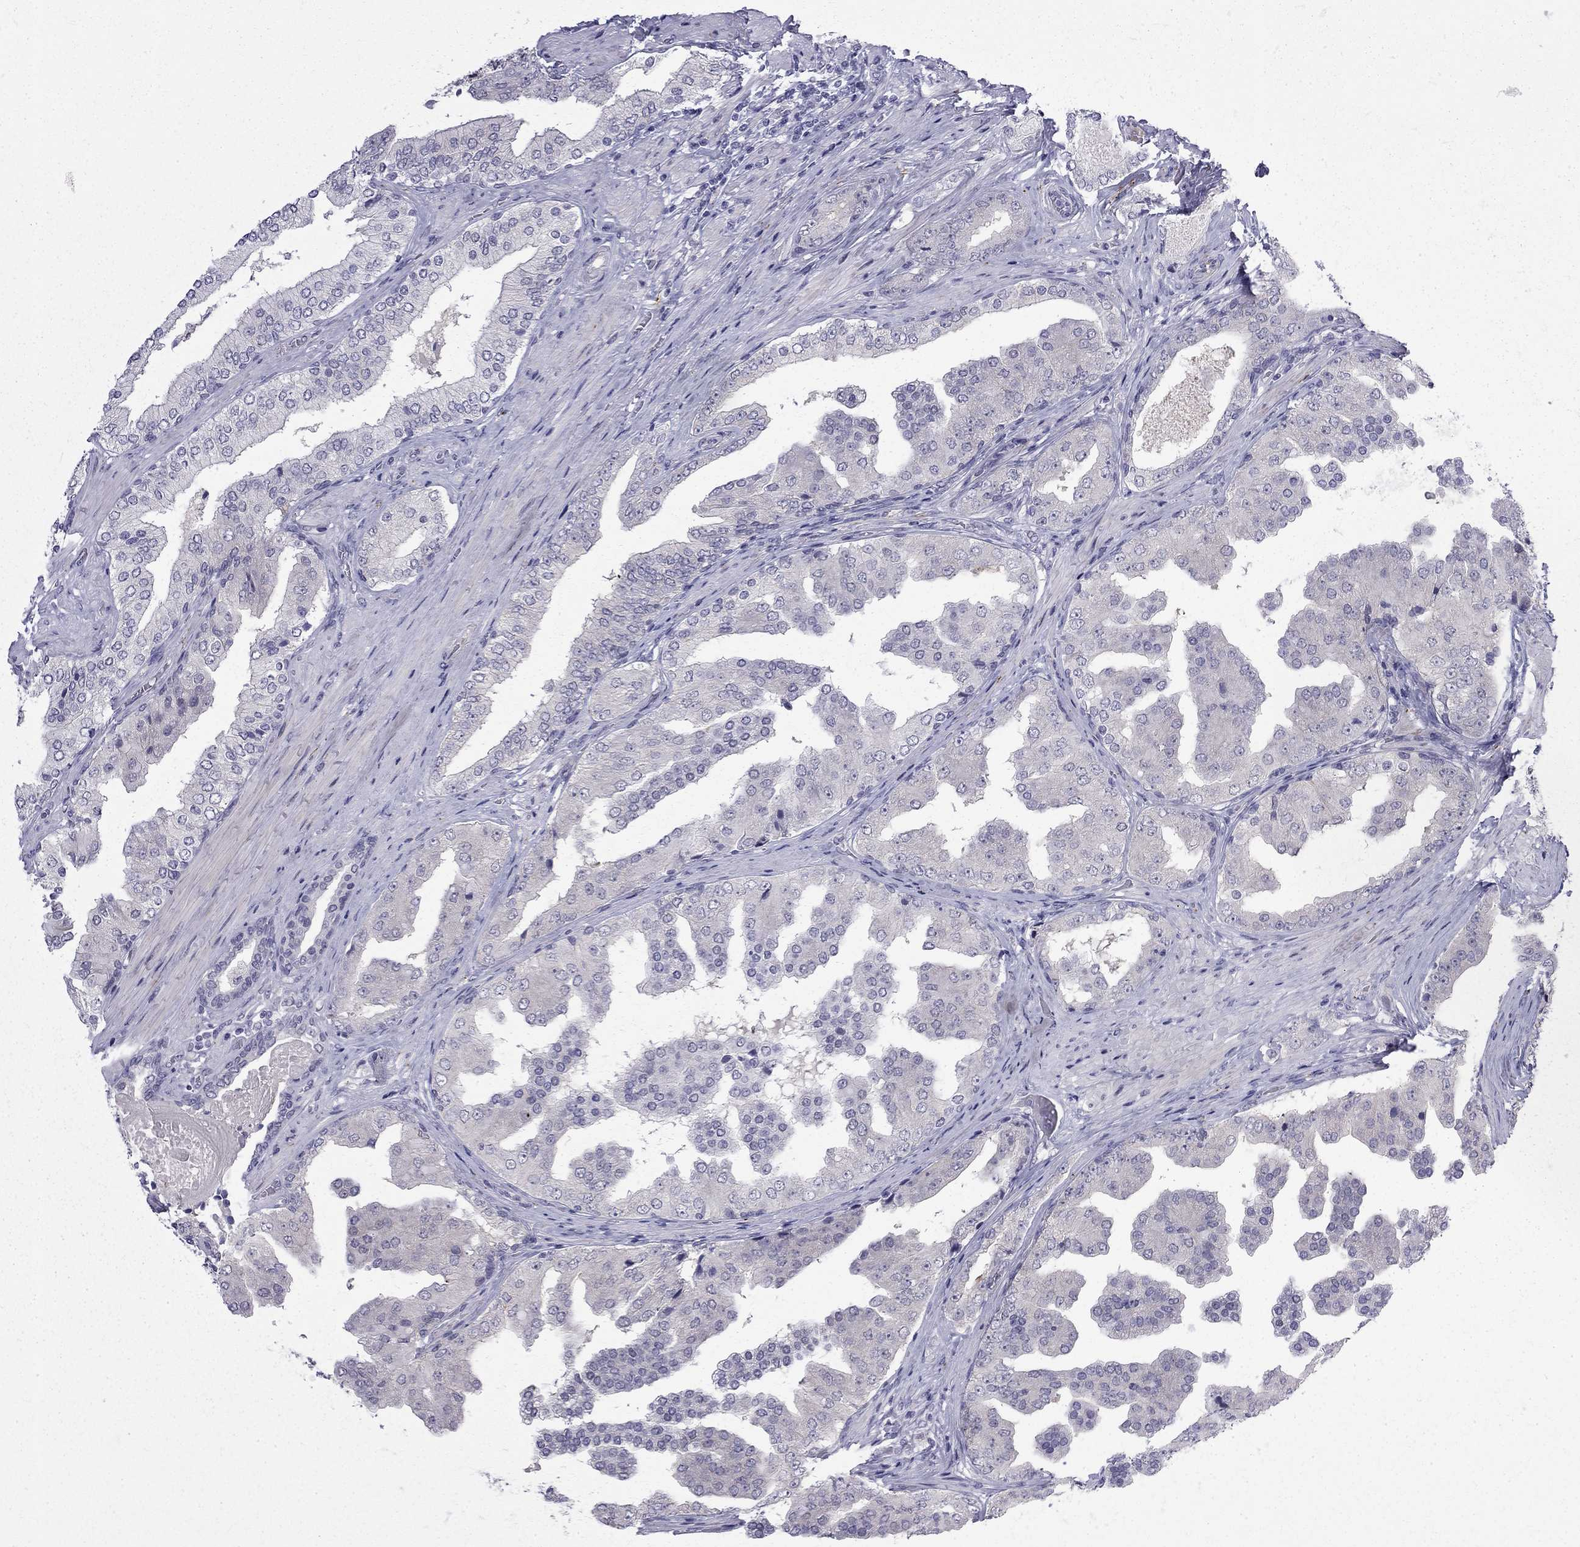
{"staining": {"intensity": "negative", "quantity": "none", "location": "none"}, "tissue": "prostate cancer", "cell_type": "Tumor cells", "image_type": "cancer", "snomed": [{"axis": "morphology", "description": "Adenocarcinoma, Low grade"}, {"axis": "topography", "description": "Prostate and seminal vesicle, NOS"}], "caption": "Prostate cancer stained for a protein using IHC demonstrates no positivity tumor cells.", "gene": "RTL9", "patient": {"sex": "male", "age": 61}}